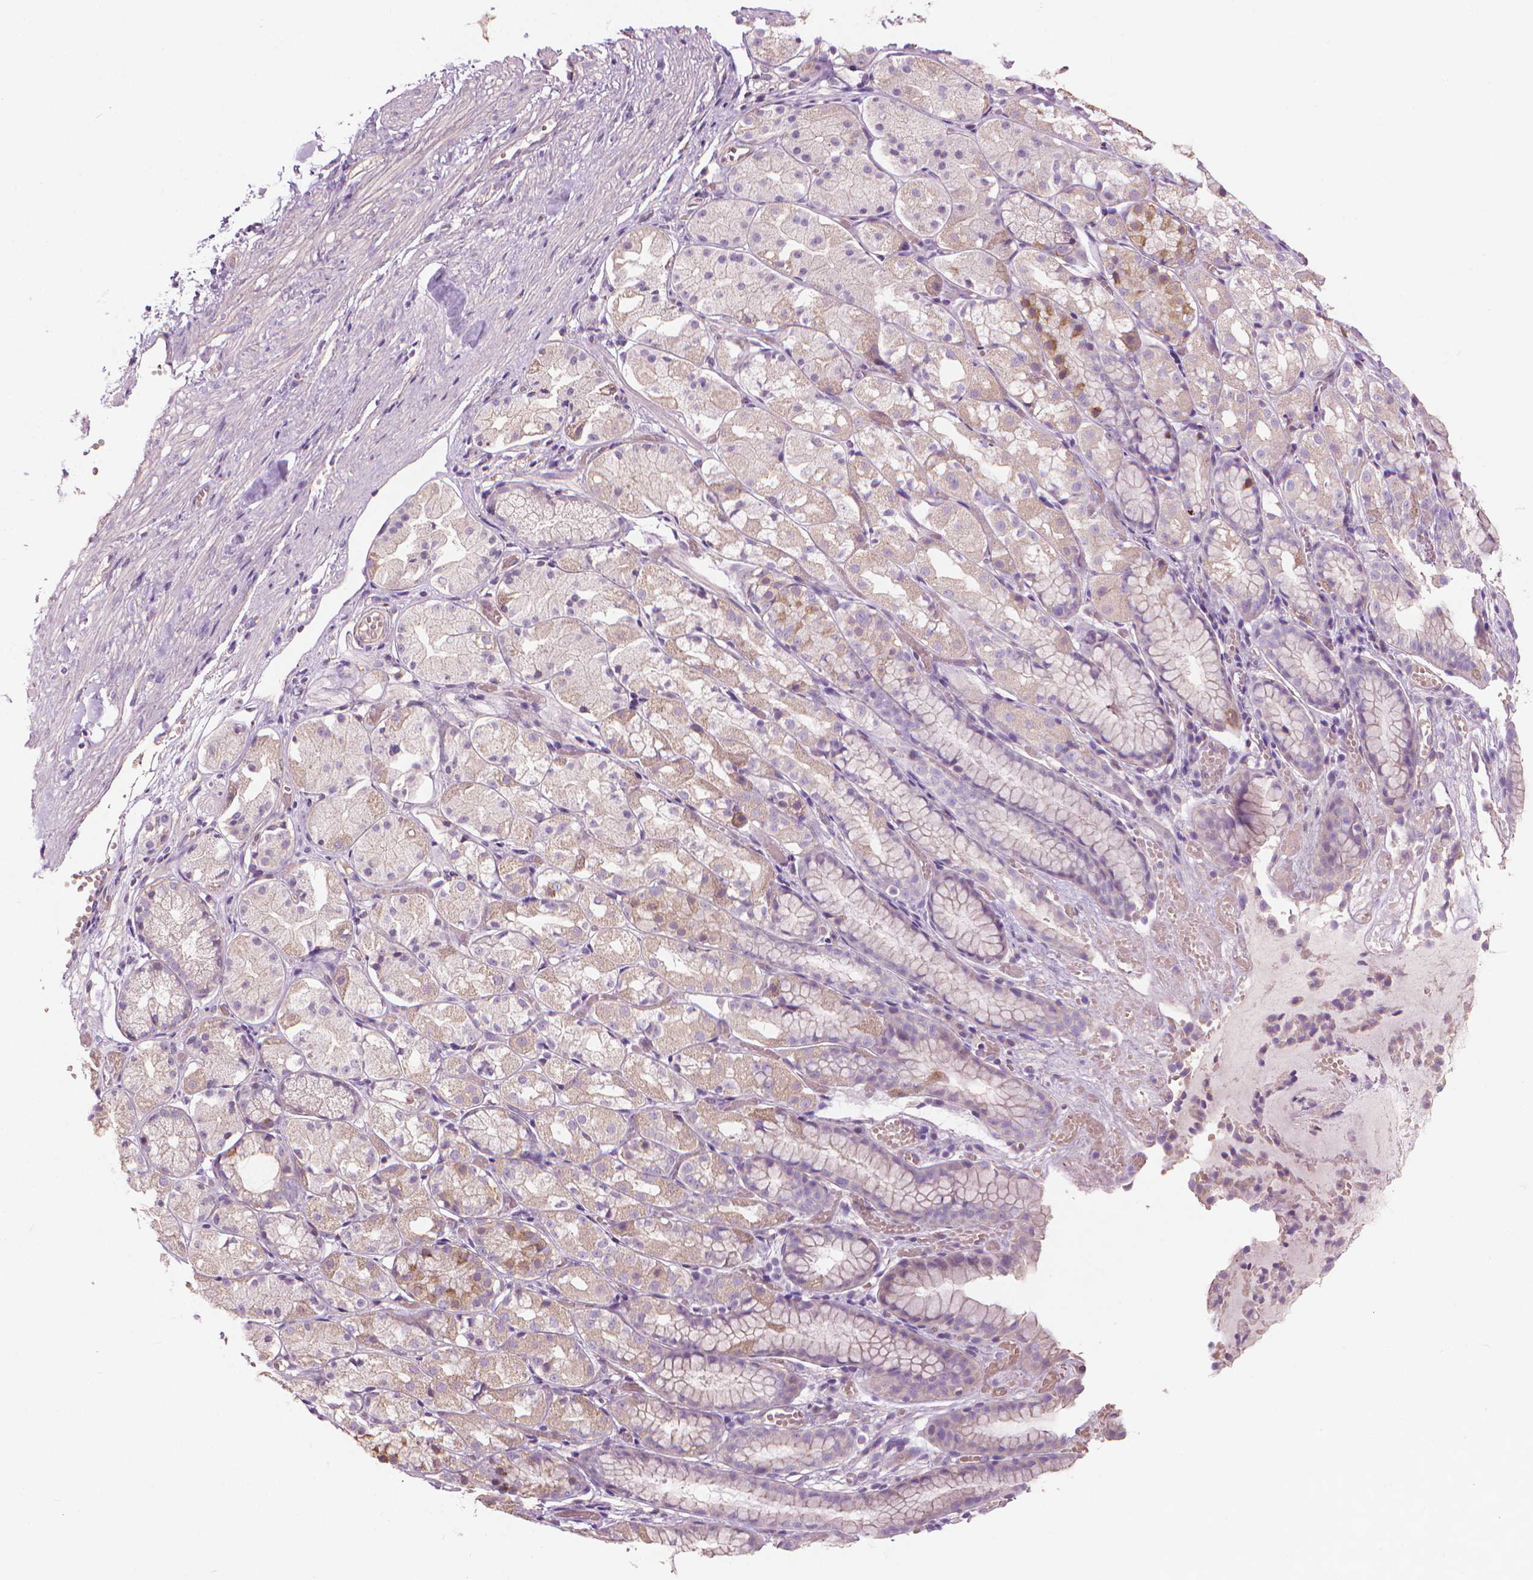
{"staining": {"intensity": "weak", "quantity": "25%-75%", "location": "cytoplasmic/membranous"}, "tissue": "stomach", "cell_type": "Glandular cells", "image_type": "normal", "snomed": [{"axis": "morphology", "description": "Normal tissue, NOS"}, {"axis": "topography", "description": "Stomach"}], "caption": "IHC (DAB (3,3'-diaminobenzidine)) staining of benign stomach exhibits weak cytoplasmic/membranous protein staining in about 25%-75% of glandular cells.", "gene": "RIIAD1", "patient": {"sex": "male", "age": 70}}